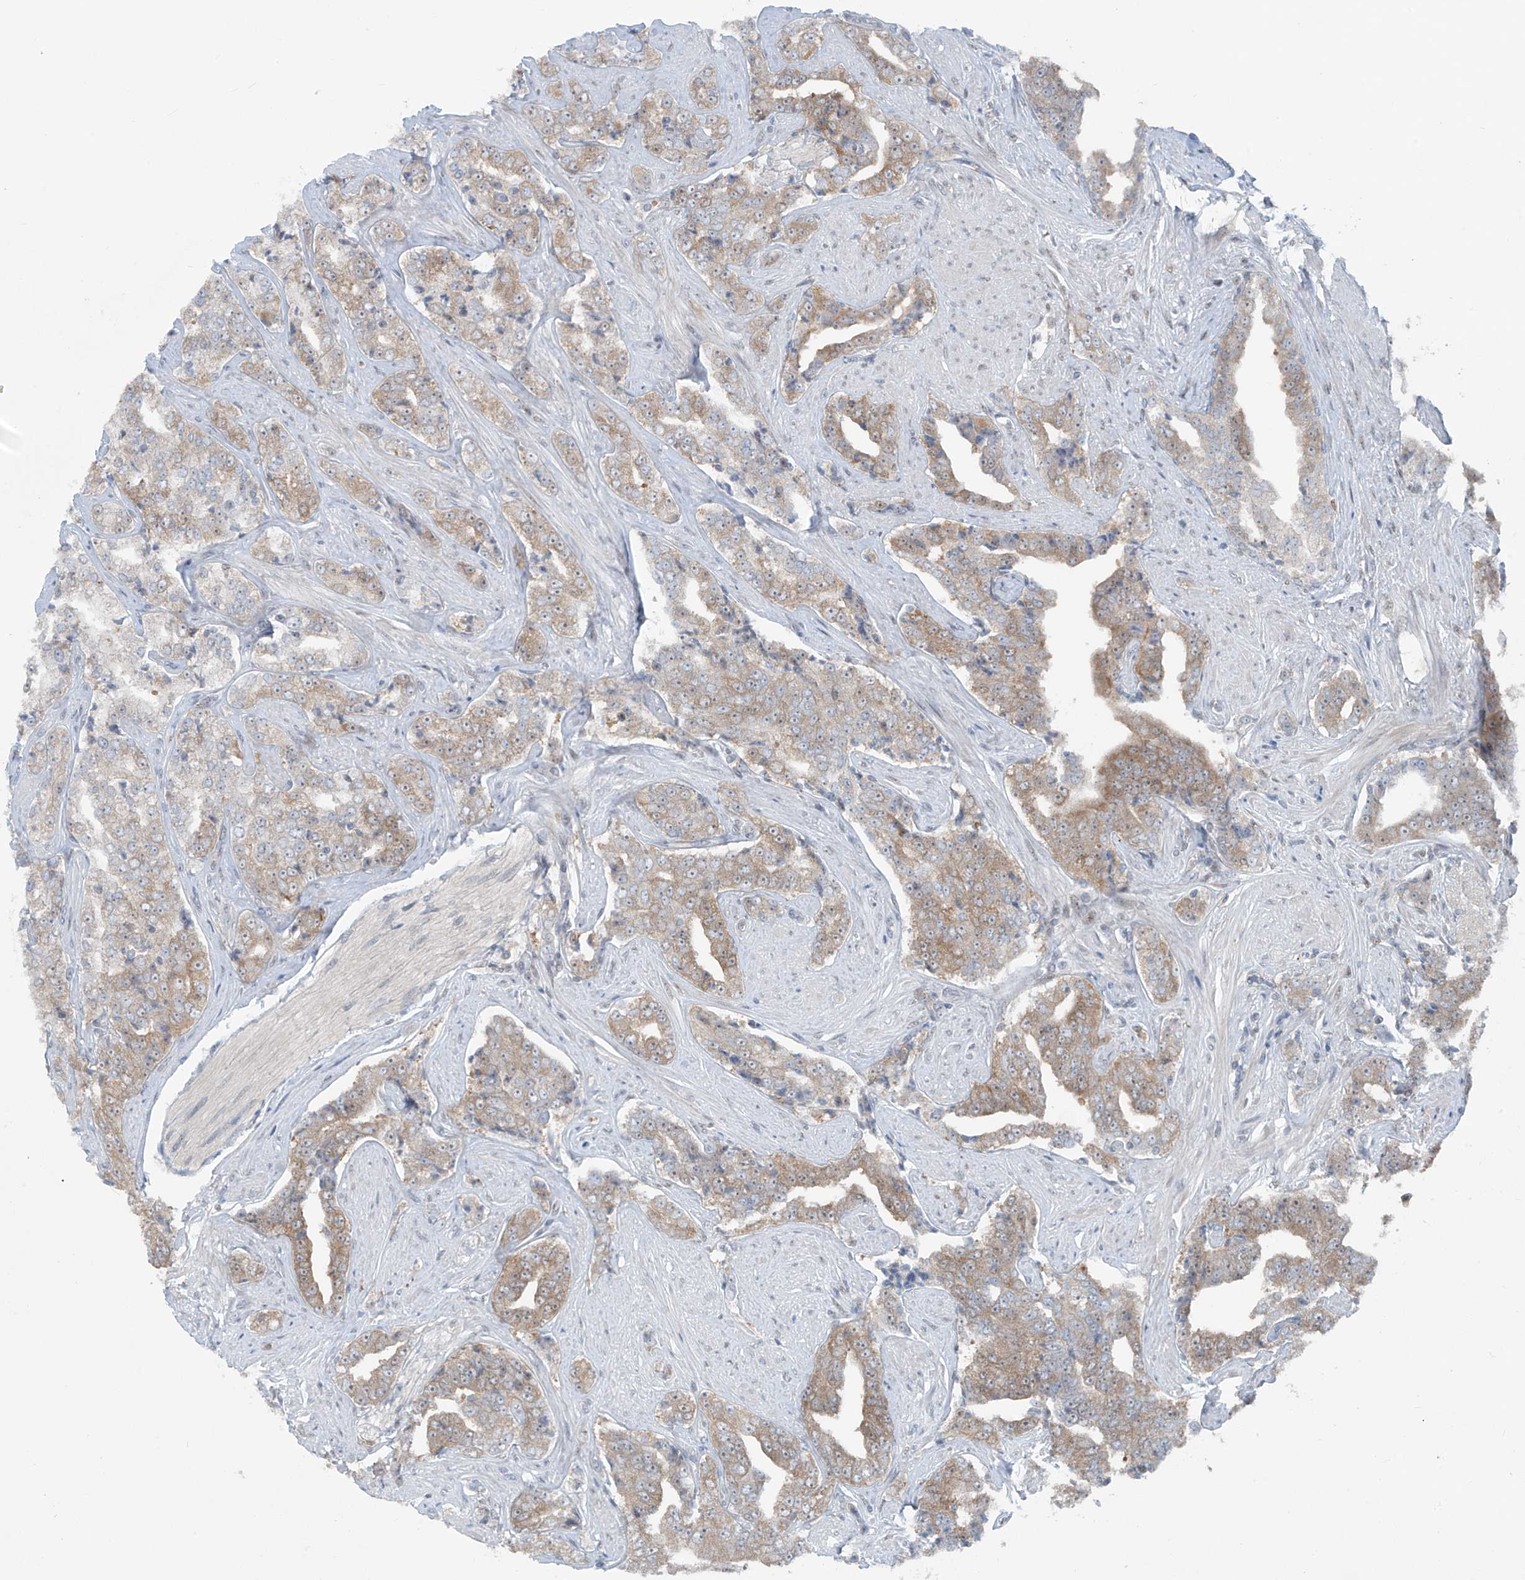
{"staining": {"intensity": "moderate", "quantity": "25%-75%", "location": "cytoplasmic/membranous"}, "tissue": "prostate cancer", "cell_type": "Tumor cells", "image_type": "cancer", "snomed": [{"axis": "morphology", "description": "Adenocarcinoma, High grade"}, {"axis": "topography", "description": "Prostate"}], "caption": "Tumor cells demonstrate moderate cytoplasmic/membranous positivity in about 25%-75% of cells in prostate cancer (high-grade adenocarcinoma).", "gene": "PPAT", "patient": {"sex": "male", "age": 71}}